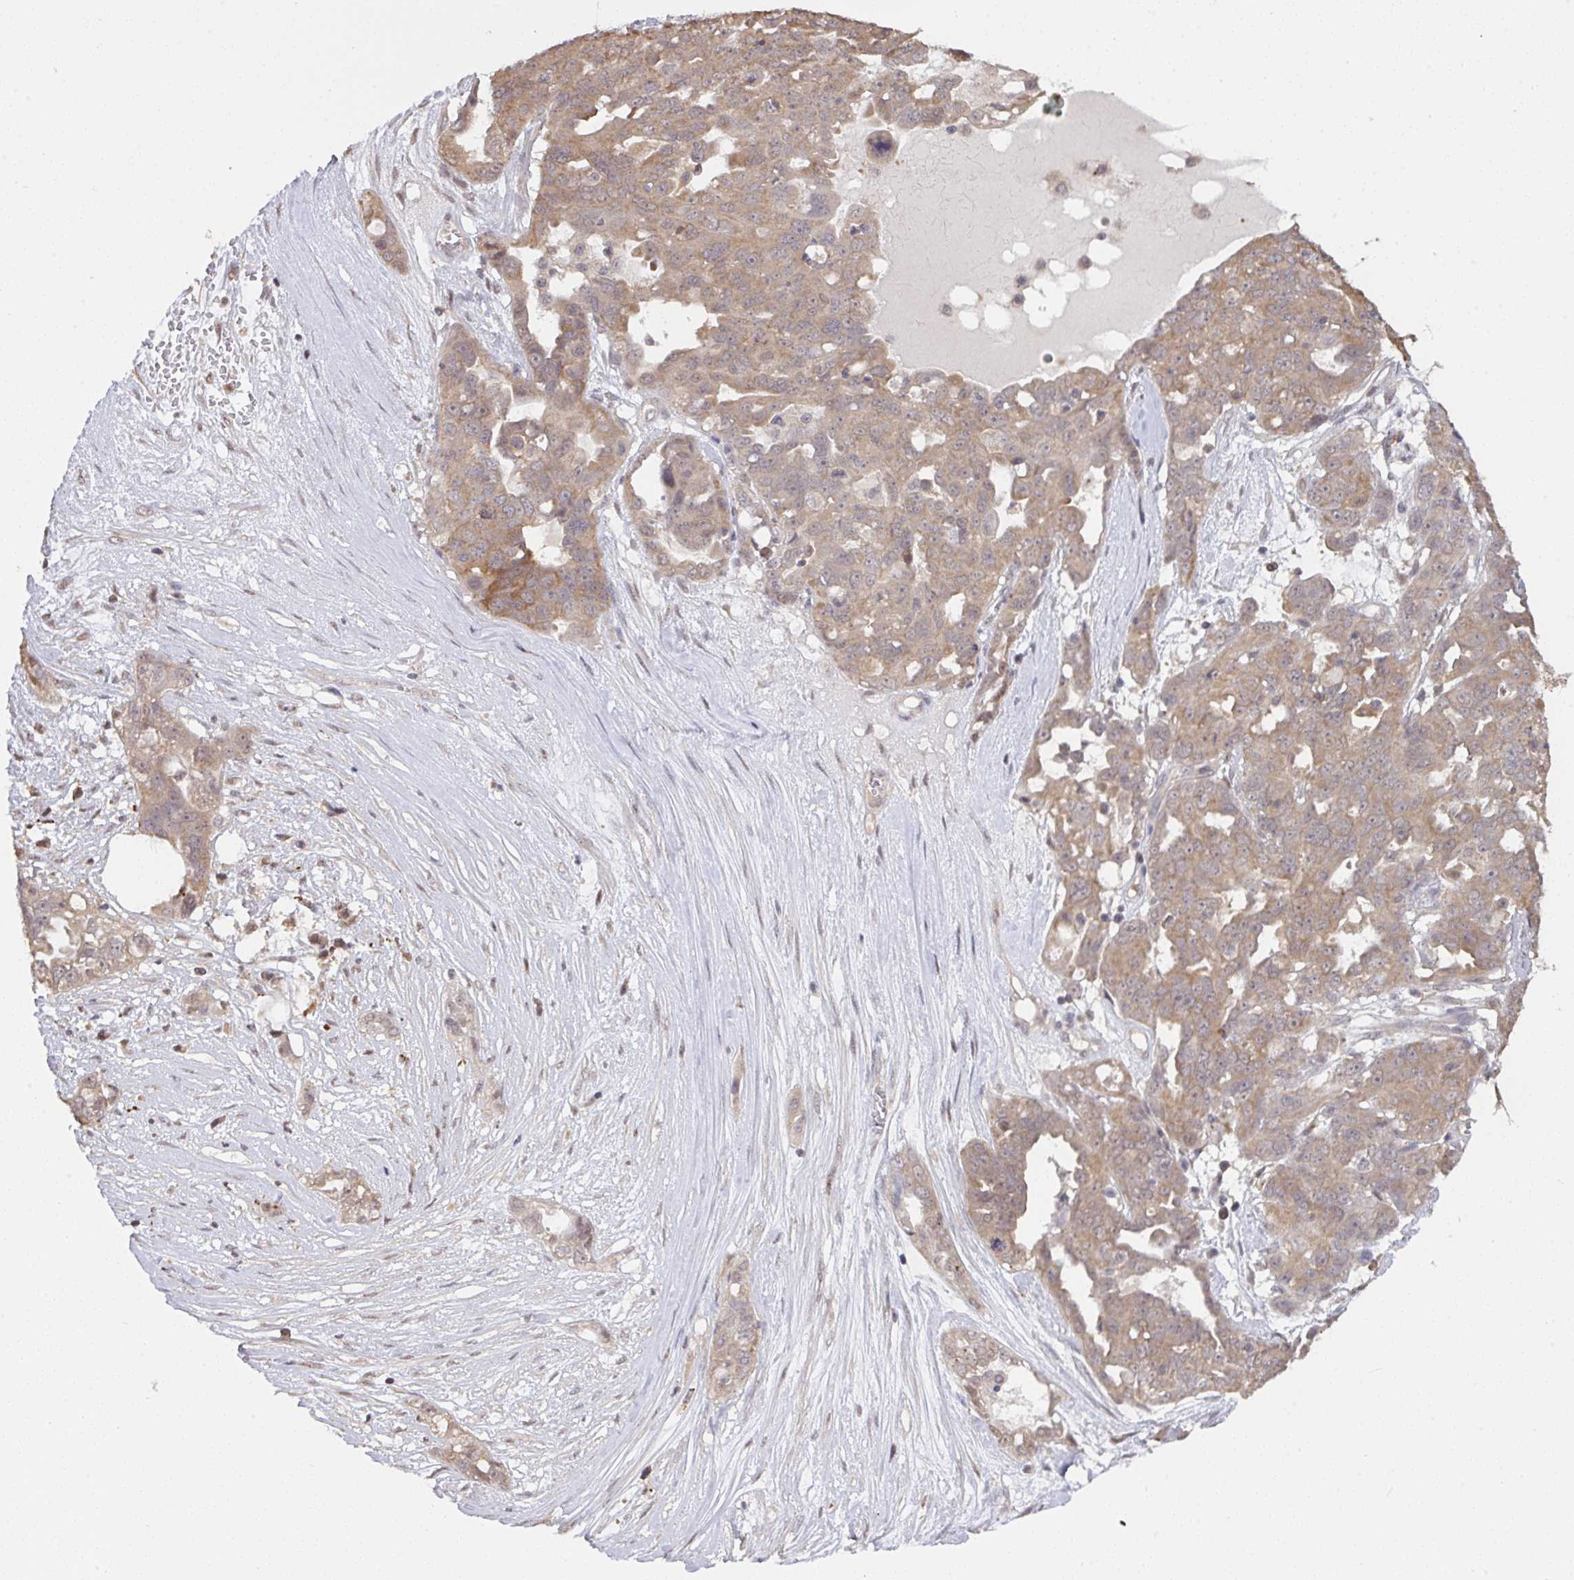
{"staining": {"intensity": "moderate", "quantity": ">75%", "location": "cytoplasmic/membranous"}, "tissue": "ovarian cancer", "cell_type": "Tumor cells", "image_type": "cancer", "snomed": [{"axis": "morphology", "description": "Carcinoma, endometroid"}, {"axis": "topography", "description": "Ovary"}], "caption": "High-magnification brightfield microscopy of ovarian endometroid carcinoma stained with DAB (3,3'-diaminobenzidine) (brown) and counterstained with hematoxylin (blue). tumor cells exhibit moderate cytoplasmic/membranous positivity is identified in approximately>75% of cells.", "gene": "C12orf57", "patient": {"sex": "female", "age": 70}}